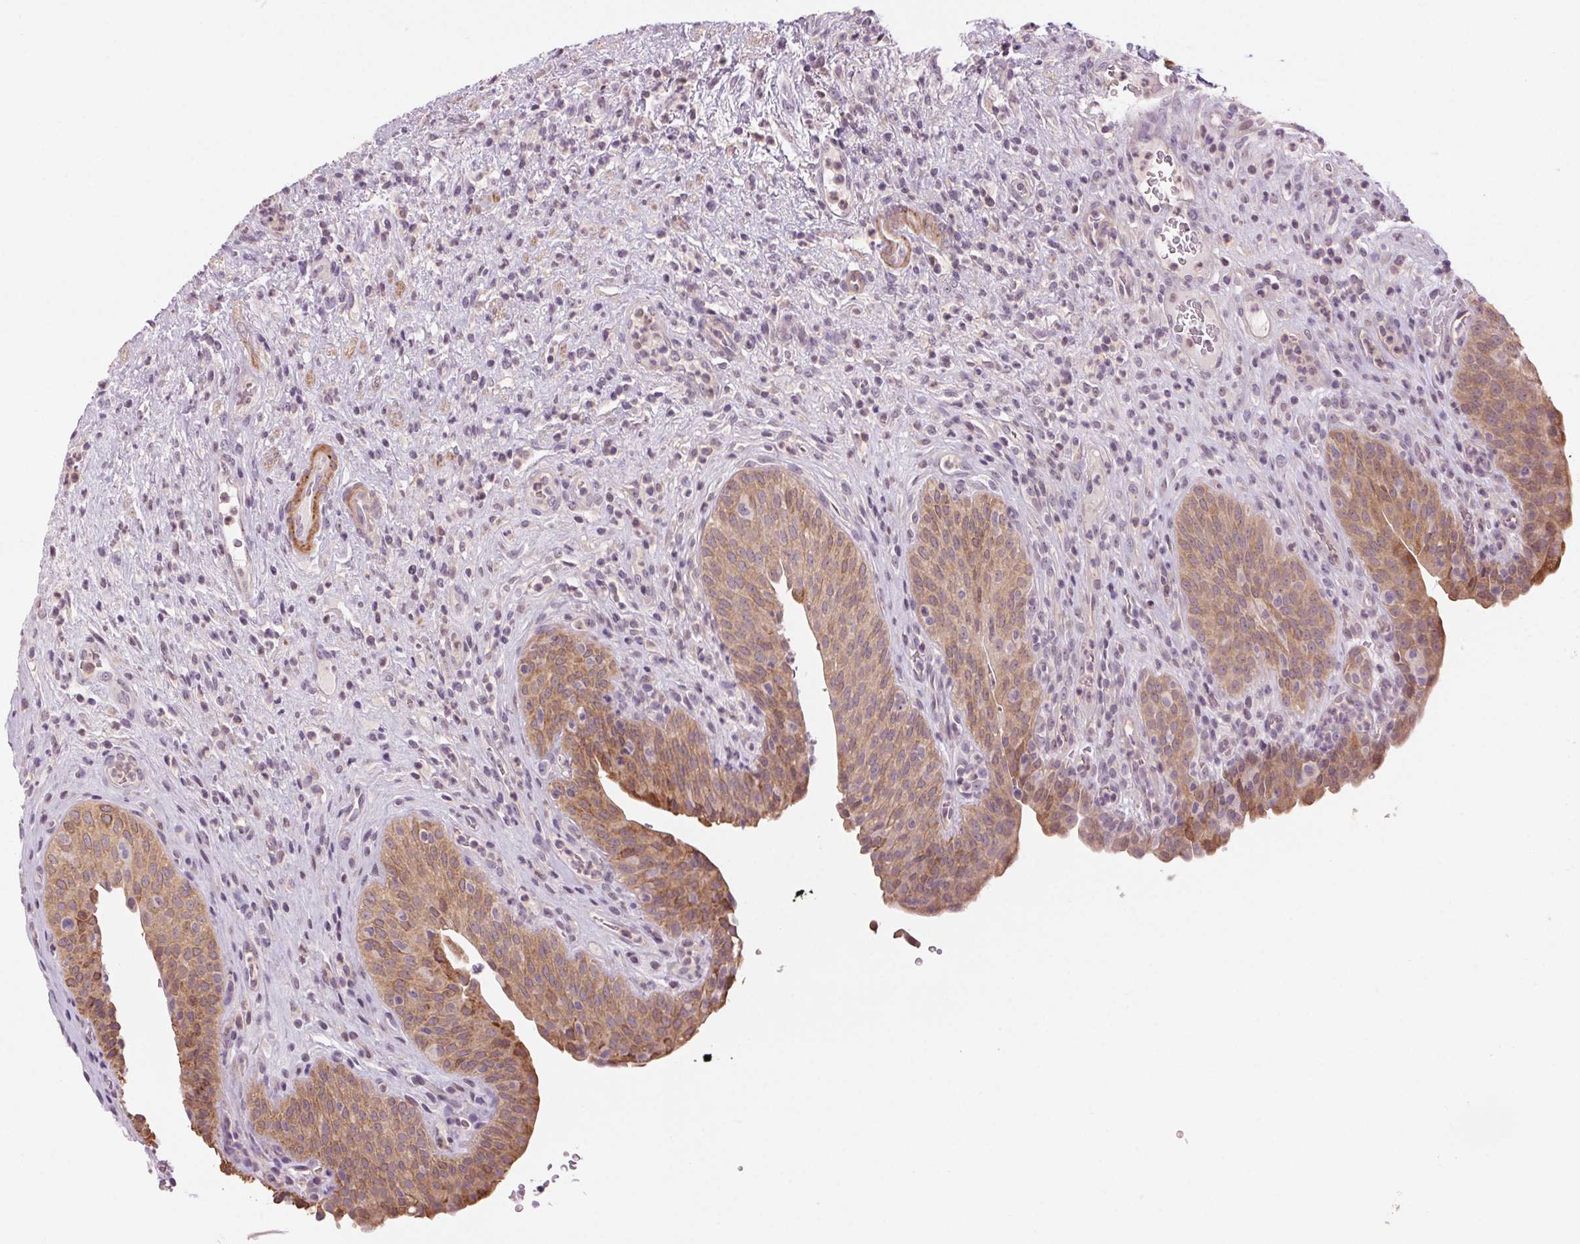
{"staining": {"intensity": "moderate", "quantity": ">75%", "location": "cytoplasmic/membranous"}, "tissue": "urinary bladder", "cell_type": "Urothelial cells", "image_type": "normal", "snomed": [{"axis": "morphology", "description": "Normal tissue, NOS"}, {"axis": "topography", "description": "Urinary bladder"}, {"axis": "topography", "description": "Peripheral nerve tissue"}], "caption": "This micrograph reveals immunohistochemistry (IHC) staining of normal urinary bladder, with medium moderate cytoplasmic/membranous expression in approximately >75% of urothelial cells.", "gene": "HHLA2", "patient": {"sex": "male", "age": 66}}